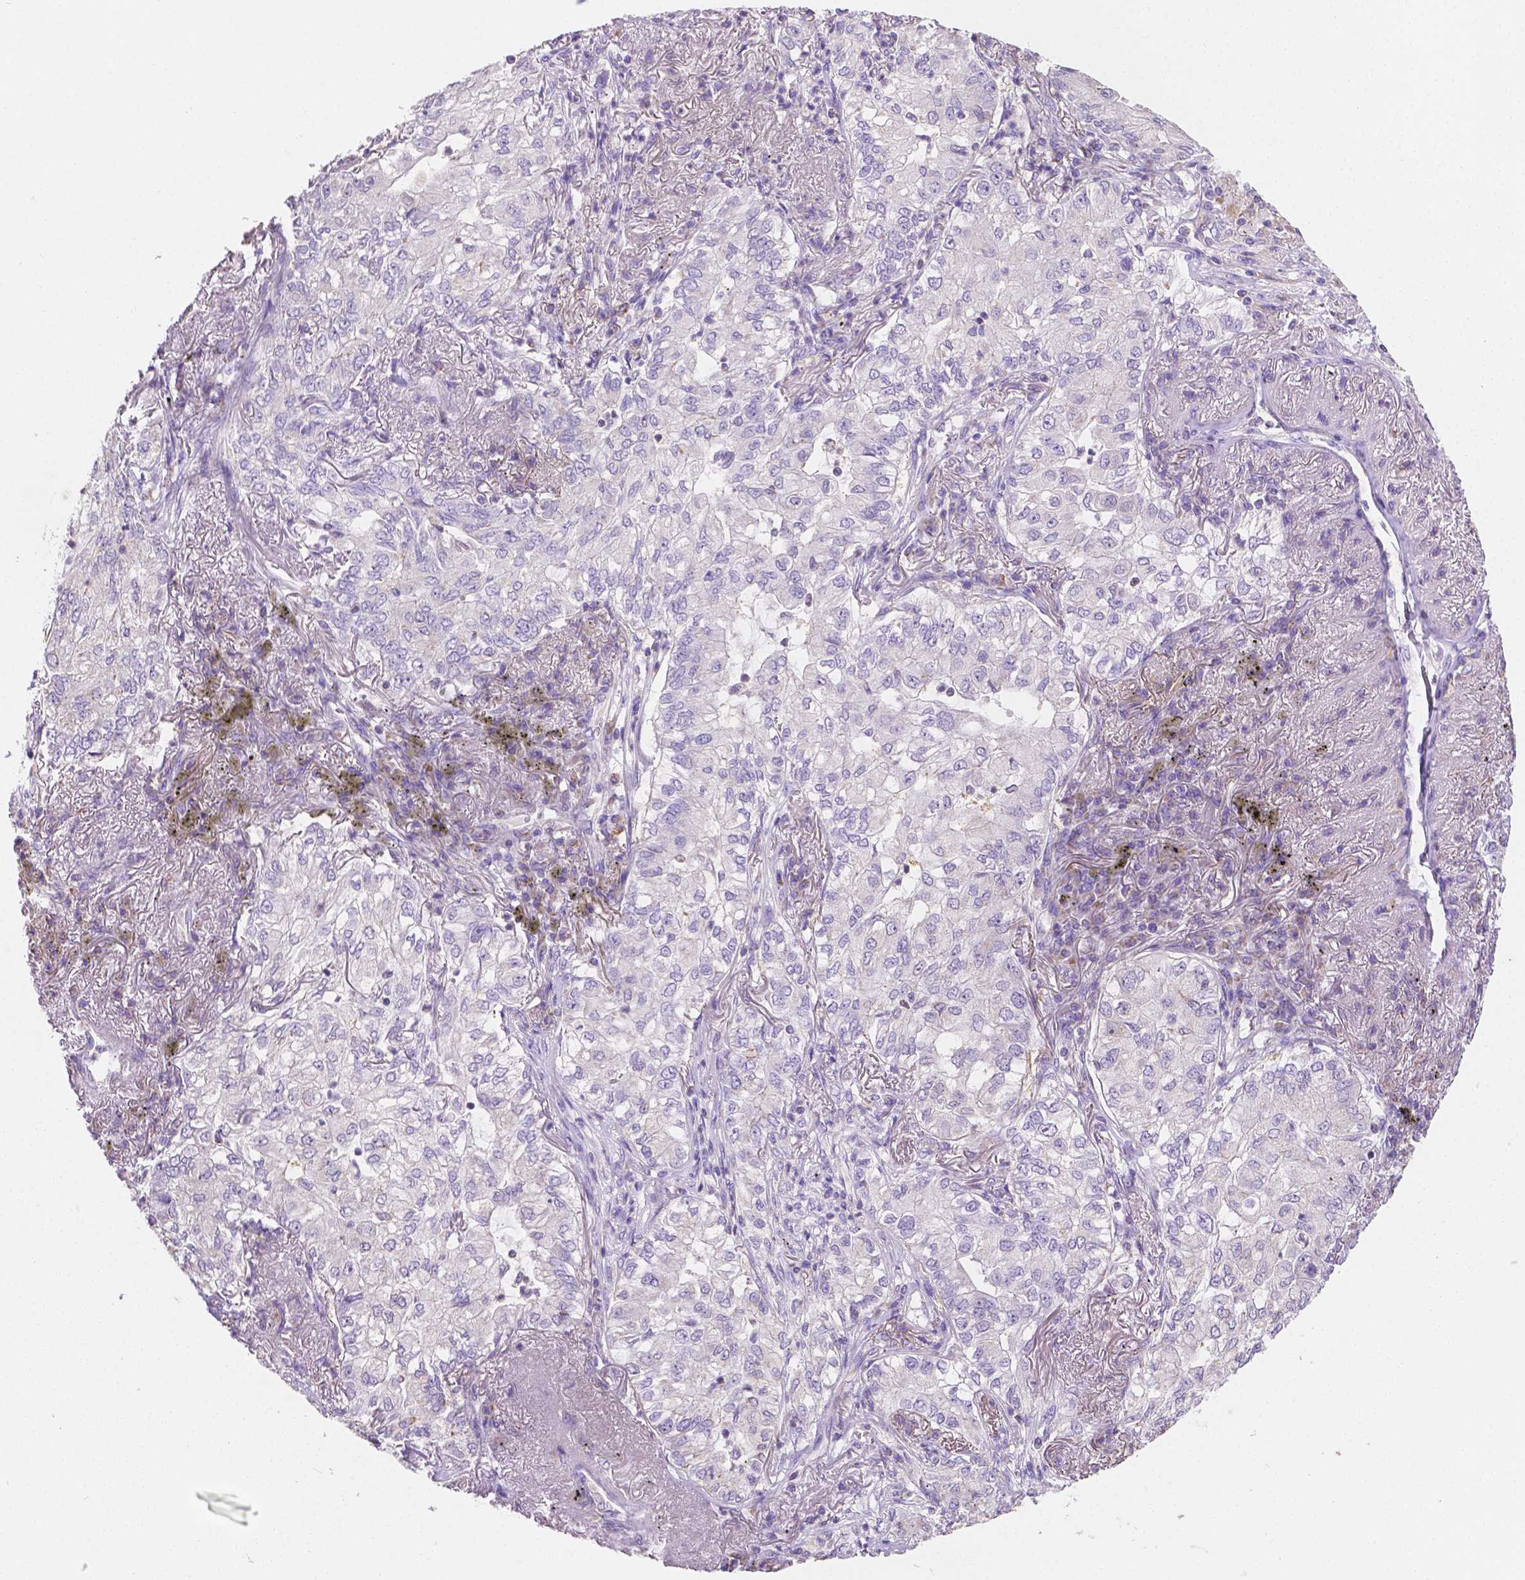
{"staining": {"intensity": "negative", "quantity": "none", "location": "none"}, "tissue": "lung cancer", "cell_type": "Tumor cells", "image_type": "cancer", "snomed": [{"axis": "morphology", "description": "Adenocarcinoma, NOS"}, {"axis": "topography", "description": "Lung"}], "caption": "The immunohistochemistry micrograph has no significant positivity in tumor cells of adenocarcinoma (lung) tissue.", "gene": "TMEM130", "patient": {"sex": "female", "age": 73}}